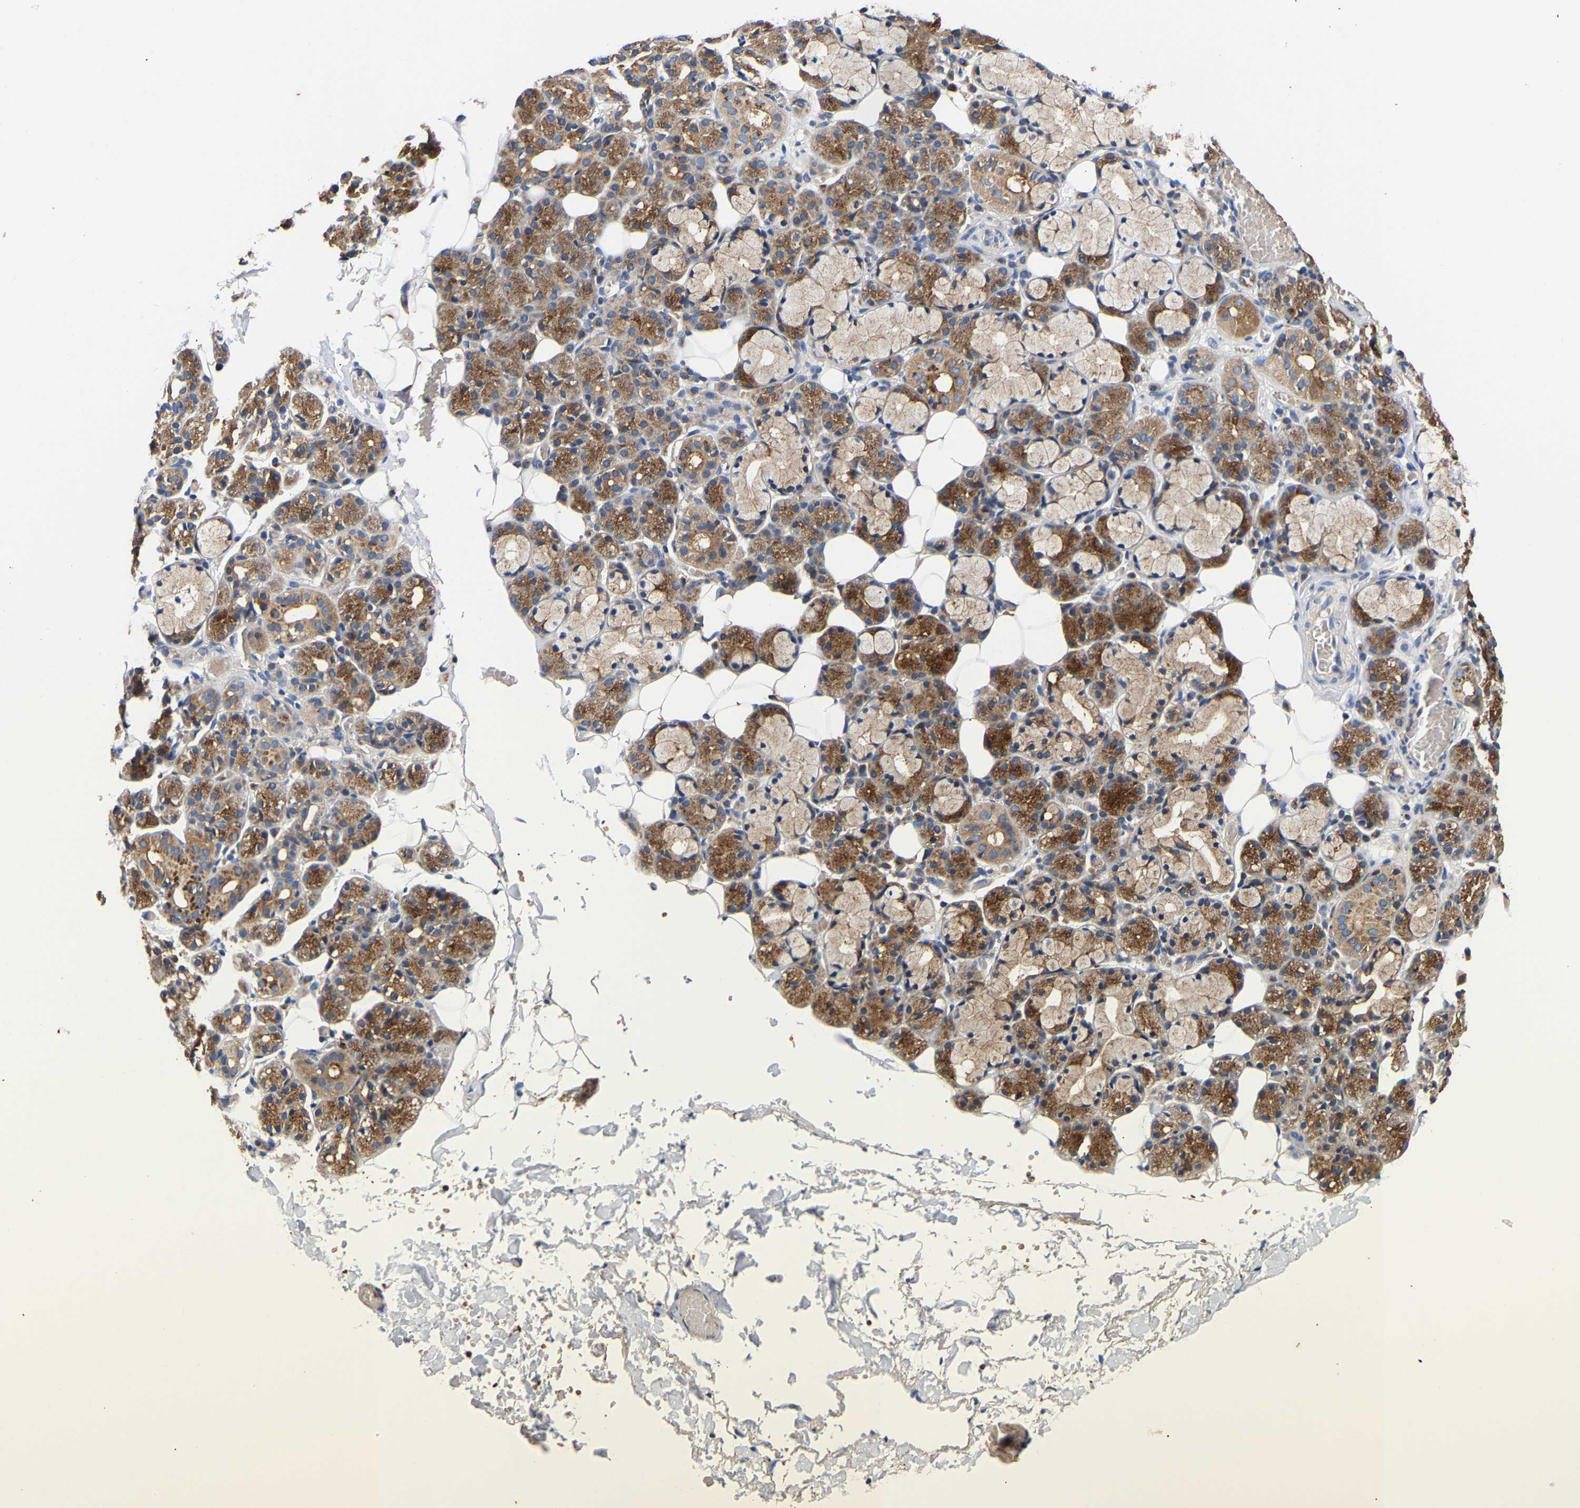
{"staining": {"intensity": "moderate", "quantity": ">75%", "location": "cytoplasmic/membranous"}, "tissue": "salivary gland", "cell_type": "Glandular cells", "image_type": "normal", "snomed": [{"axis": "morphology", "description": "Normal tissue, NOS"}, {"axis": "topography", "description": "Salivary gland"}], "caption": "There is medium levels of moderate cytoplasmic/membranous positivity in glandular cells of normal salivary gland, as demonstrated by immunohistochemical staining (brown color).", "gene": "LRBA", "patient": {"sex": "male", "age": 63}}